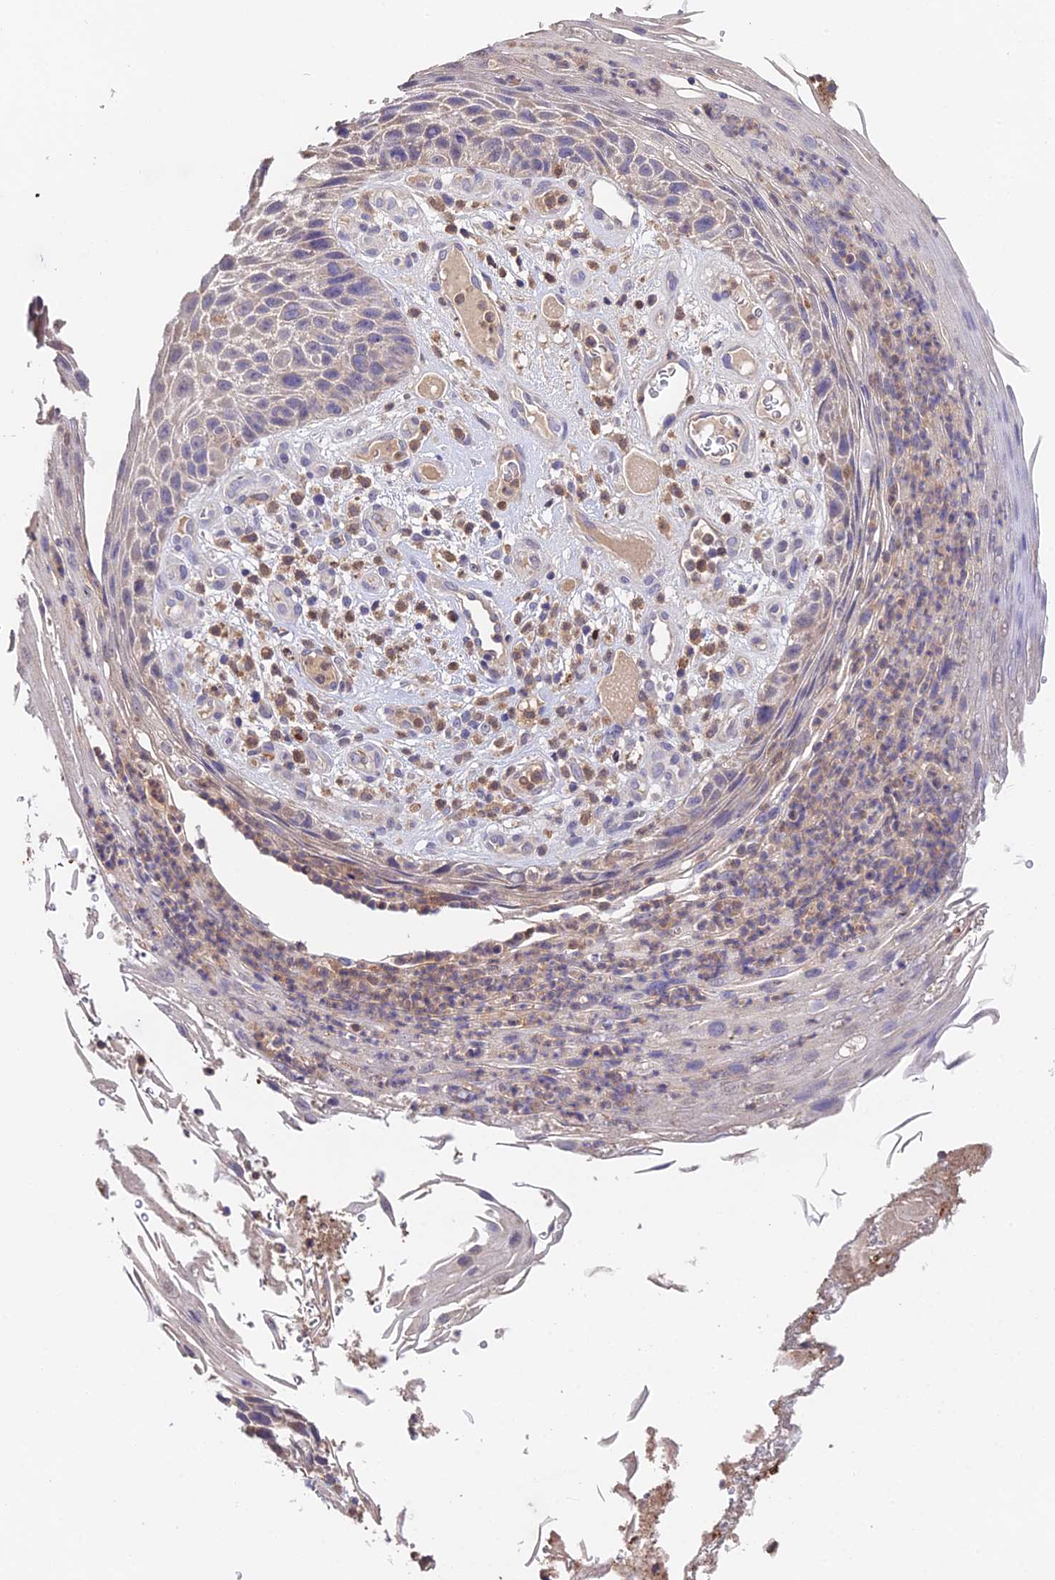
{"staining": {"intensity": "negative", "quantity": "none", "location": "none"}, "tissue": "skin cancer", "cell_type": "Tumor cells", "image_type": "cancer", "snomed": [{"axis": "morphology", "description": "Squamous cell carcinoma, NOS"}, {"axis": "topography", "description": "Skin"}], "caption": "This image is of skin squamous cell carcinoma stained with immunohistochemistry to label a protein in brown with the nuclei are counter-stained blue. There is no staining in tumor cells.", "gene": "FBP1", "patient": {"sex": "female", "age": 88}}